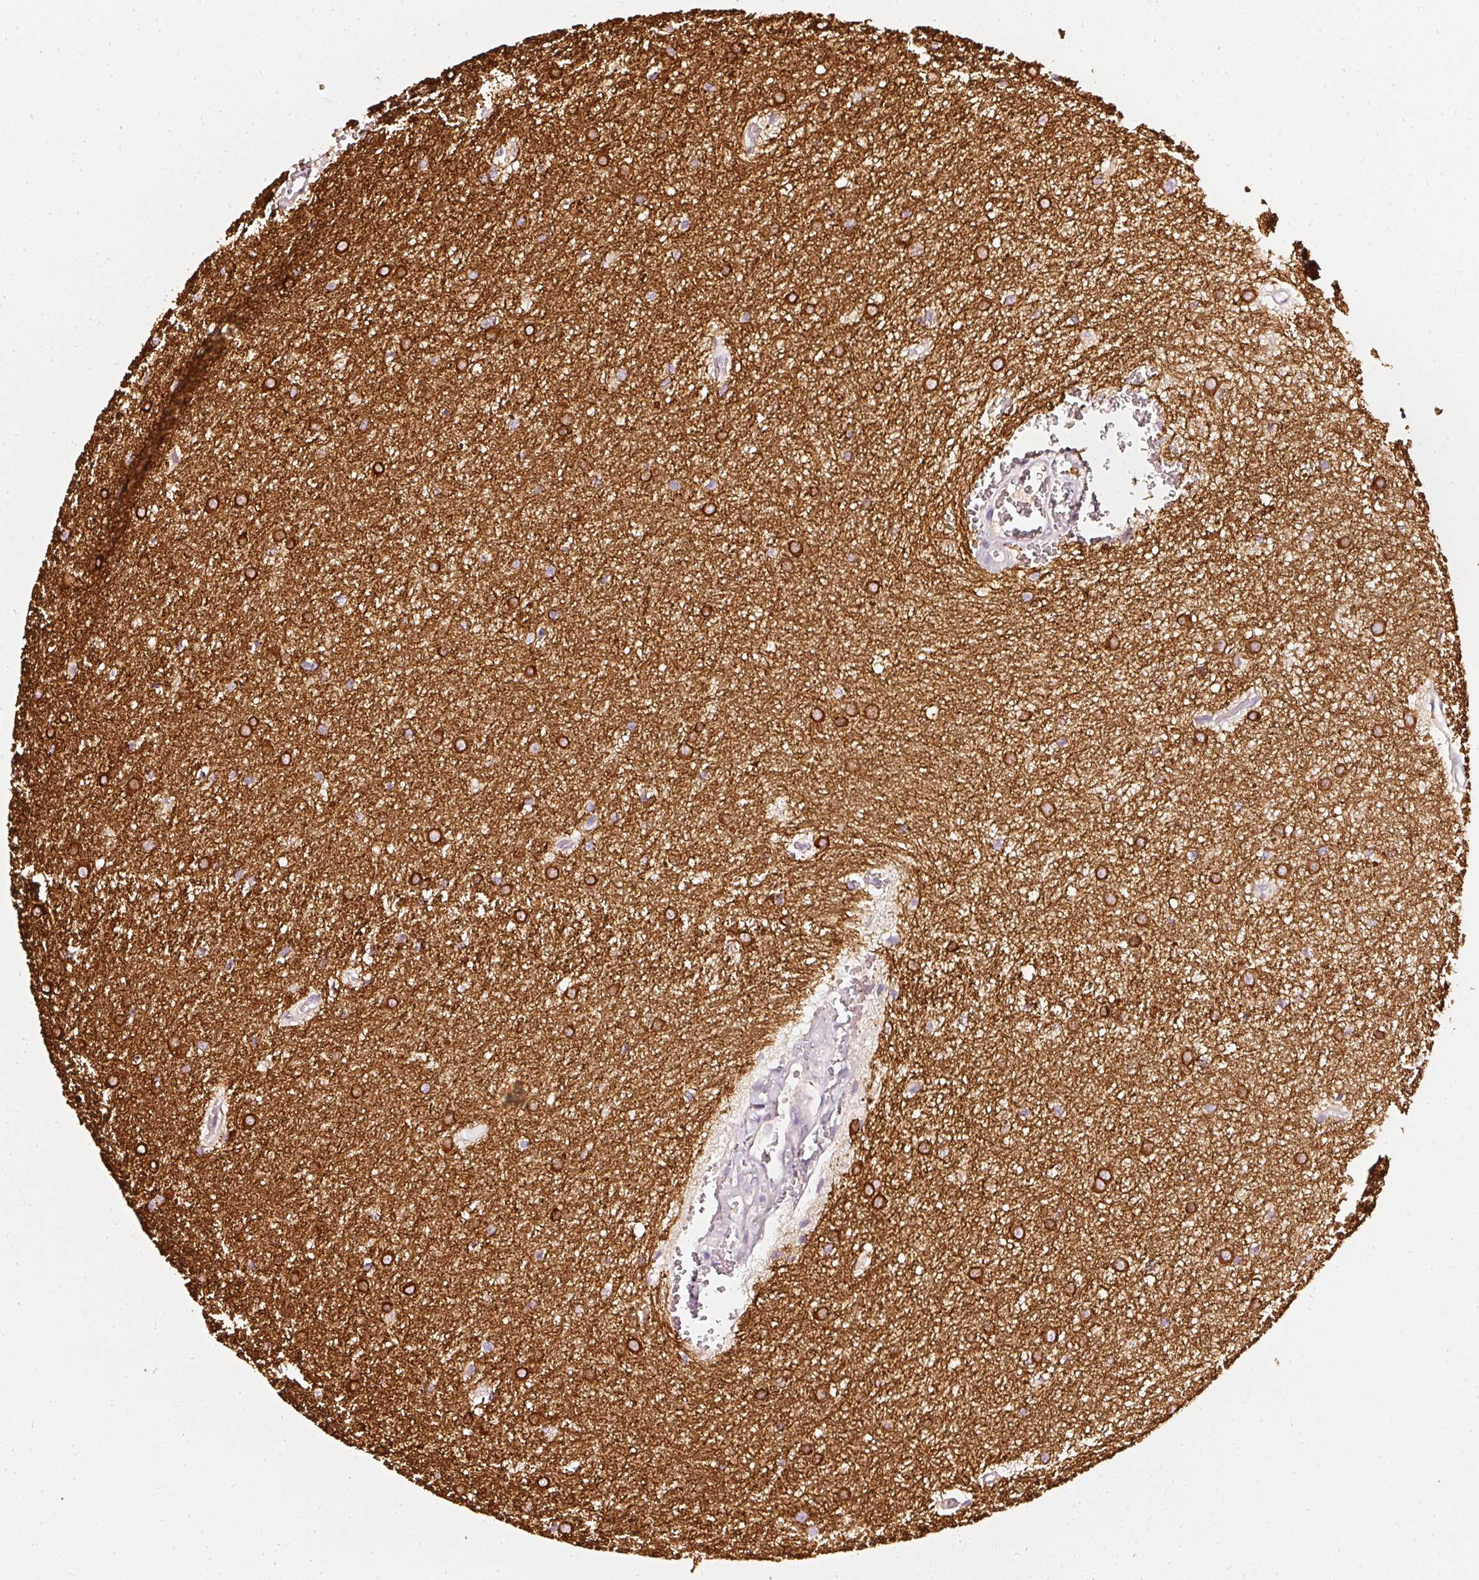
{"staining": {"intensity": "strong", "quantity": "25%-75%", "location": "cytoplasmic/membranous"}, "tissue": "glioma", "cell_type": "Tumor cells", "image_type": "cancer", "snomed": [{"axis": "morphology", "description": "Glioma, malignant, Low grade"}, {"axis": "topography", "description": "Cerebellum"}], "caption": "This is an image of immunohistochemistry staining of glioma, which shows strong expression in the cytoplasmic/membranous of tumor cells.", "gene": "CNP", "patient": {"sex": "female", "age": 5}}